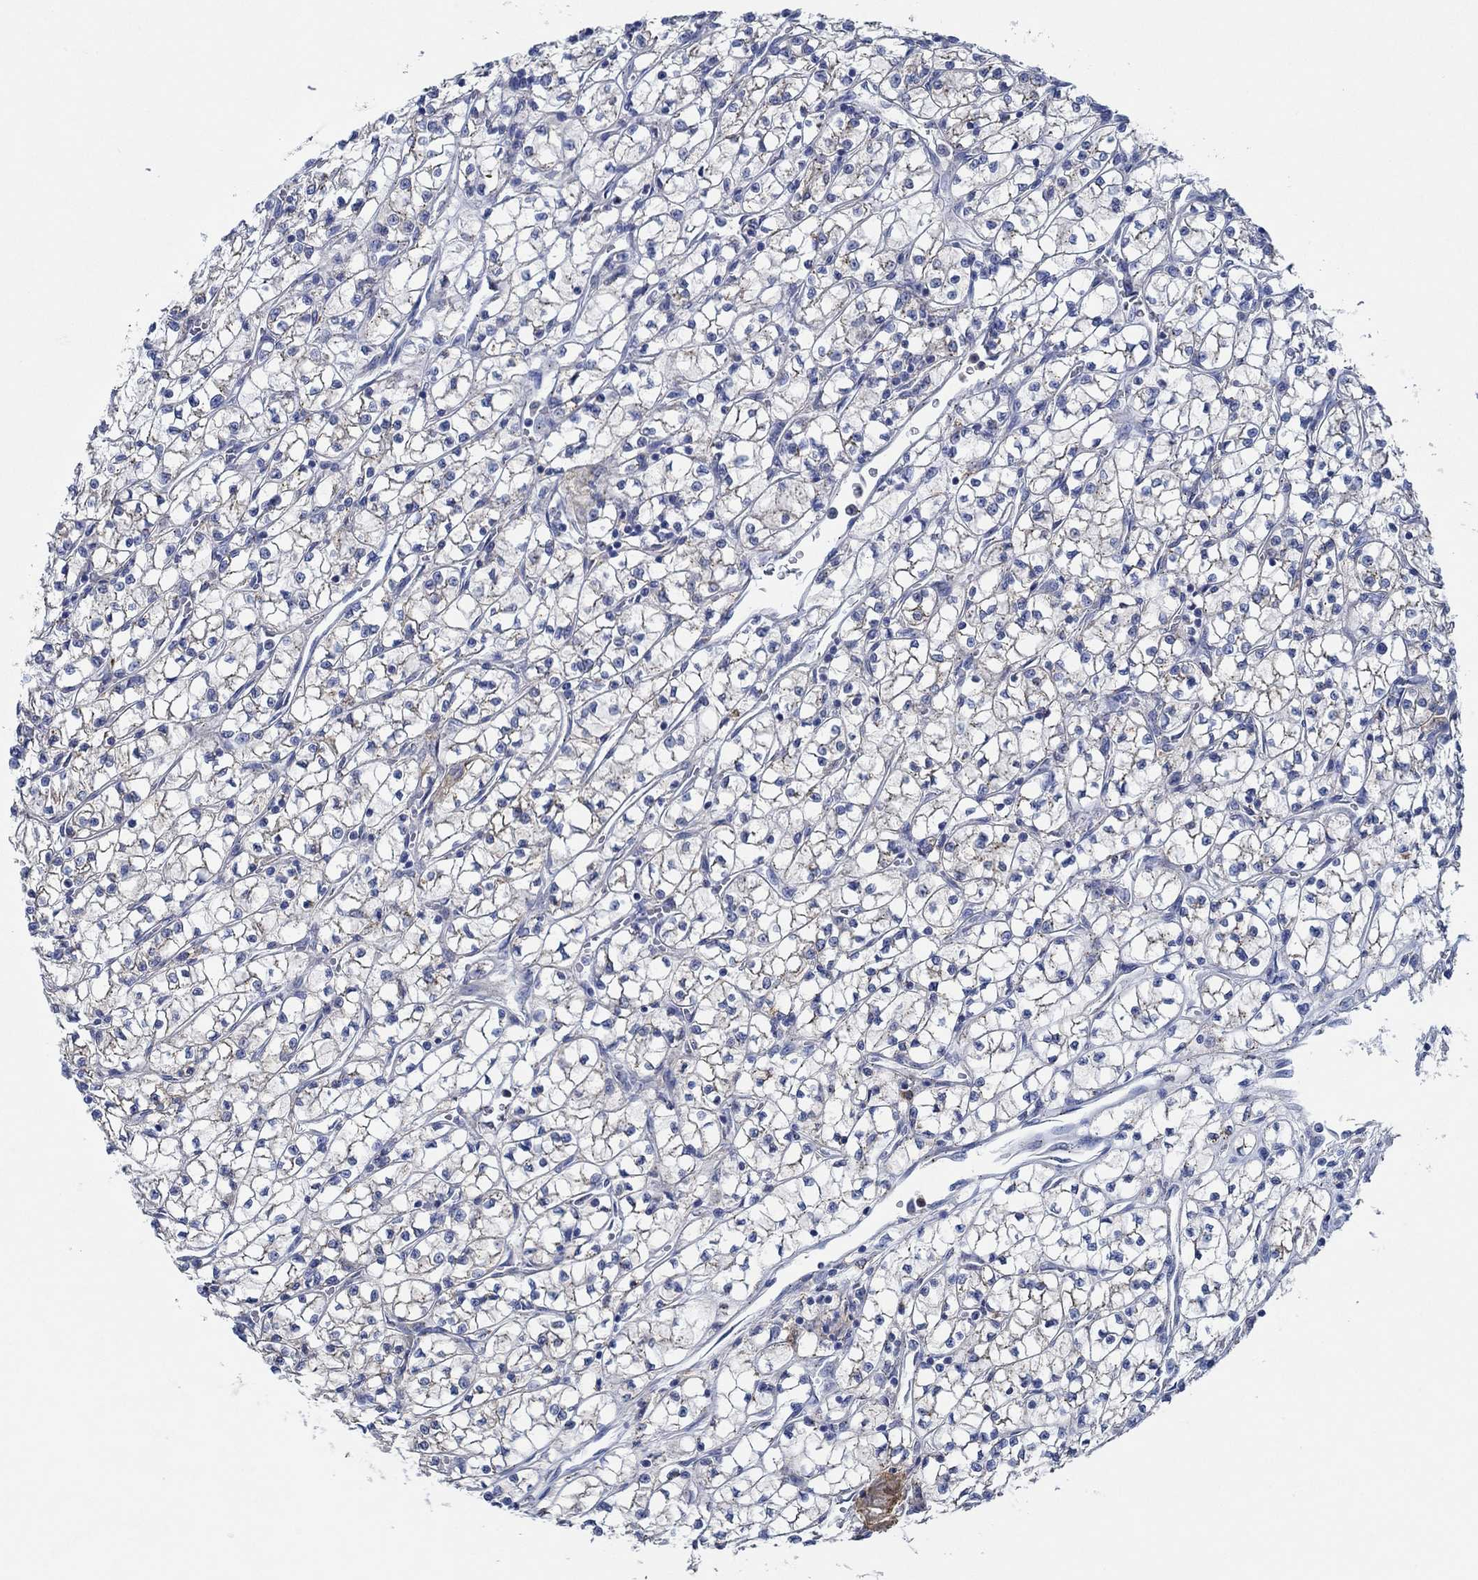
{"staining": {"intensity": "weak", "quantity": "25%-75%", "location": "cytoplasmic/membranous"}, "tissue": "renal cancer", "cell_type": "Tumor cells", "image_type": "cancer", "snomed": [{"axis": "morphology", "description": "Adenocarcinoma, NOS"}, {"axis": "topography", "description": "Kidney"}], "caption": "This histopathology image shows IHC staining of human adenocarcinoma (renal), with low weak cytoplasmic/membranous staining in about 25%-75% of tumor cells.", "gene": "CPM", "patient": {"sex": "female", "age": 64}}